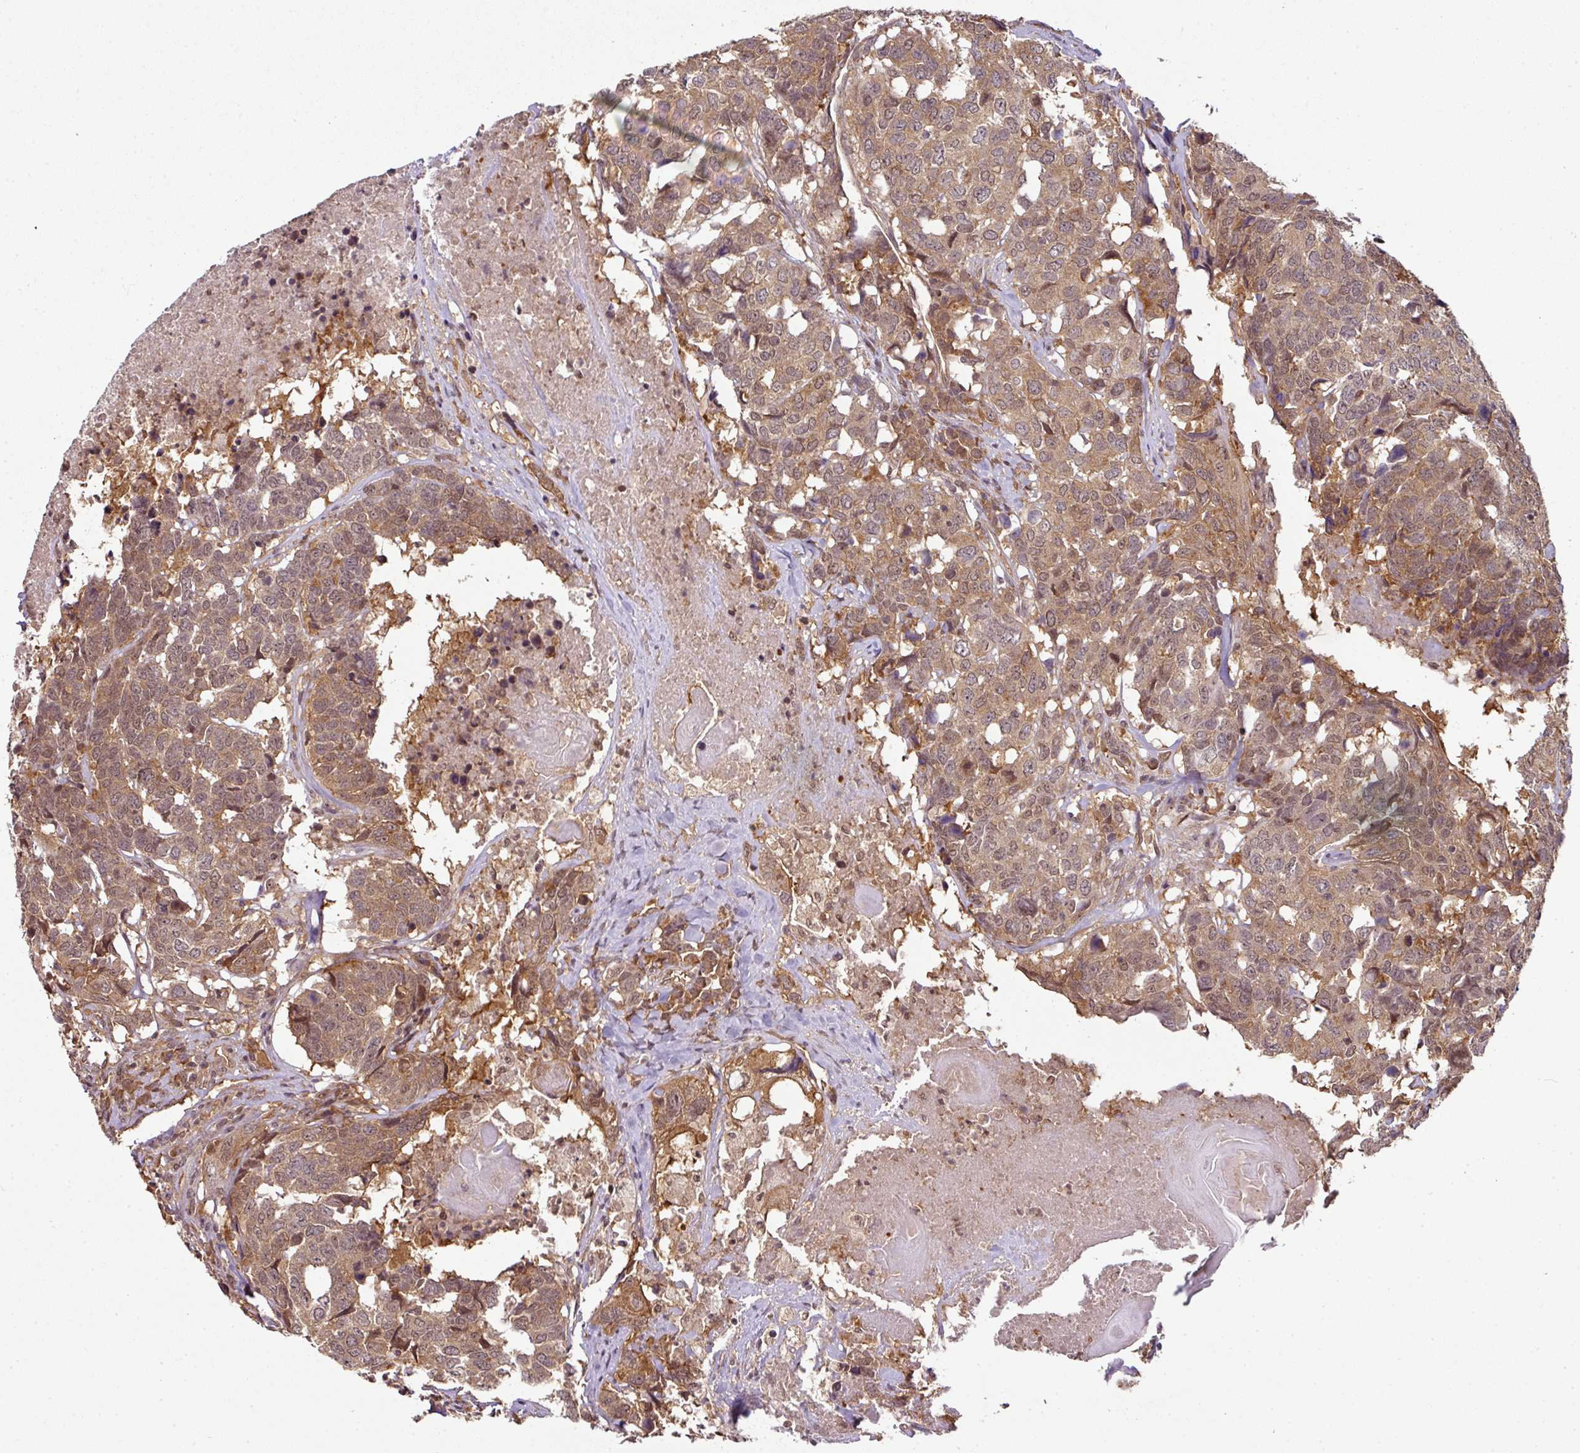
{"staining": {"intensity": "moderate", "quantity": ">75%", "location": "cytoplasmic/membranous"}, "tissue": "head and neck cancer", "cell_type": "Tumor cells", "image_type": "cancer", "snomed": [{"axis": "morphology", "description": "Squamous cell carcinoma, NOS"}, {"axis": "topography", "description": "Head-Neck"}], "caption": "Head and neck cancer tissue shows moderate cytoplasmic/membranous expression in about >75% of tumor cells", "gene": "ANKRD18A", "patient": {"sex": "male", "age": 66}}